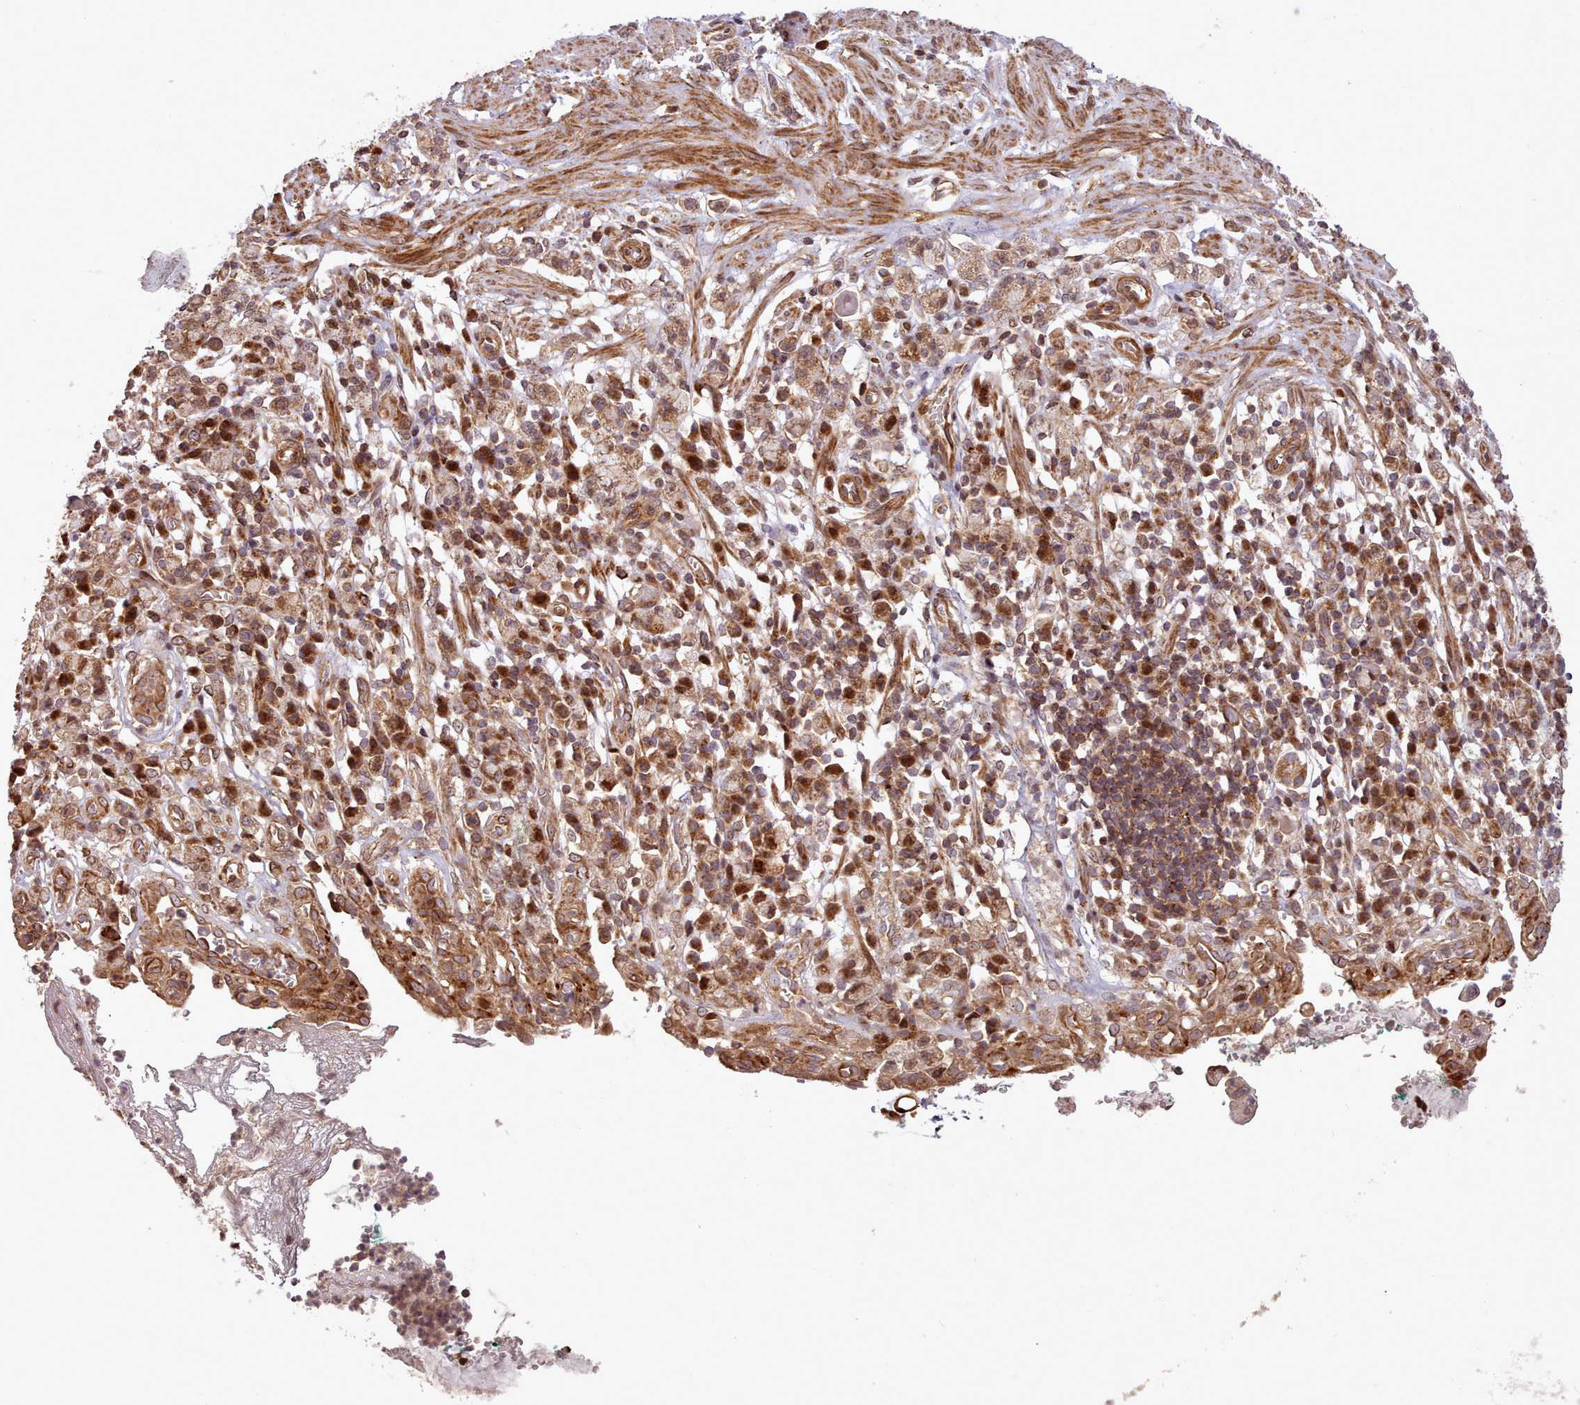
{"staining": {"intensity": "moderate", "quantity": ">75%", "location": "cytoplasmic/membranous"}, "tissue": "stomach cancer", "cell_type": "Tumor cells", "image_type": "cancer", "snomed": [{"axis": "morphology", "description": "Adenocarcinoma, NOS"}, {"axis": "topography", "description": "Stomach"}], "caption": "A brown stain shows moderate cytoplasmic/membranous staining of a protein in human stomach adenocarcinoma tumor cells. (DAB (3,3'-diaminobenzidine) IHC, brown staining for protein, blue staining for nuclei).", "gene": "NLRP7", "patient": {"sex": "male", "age": 77}}